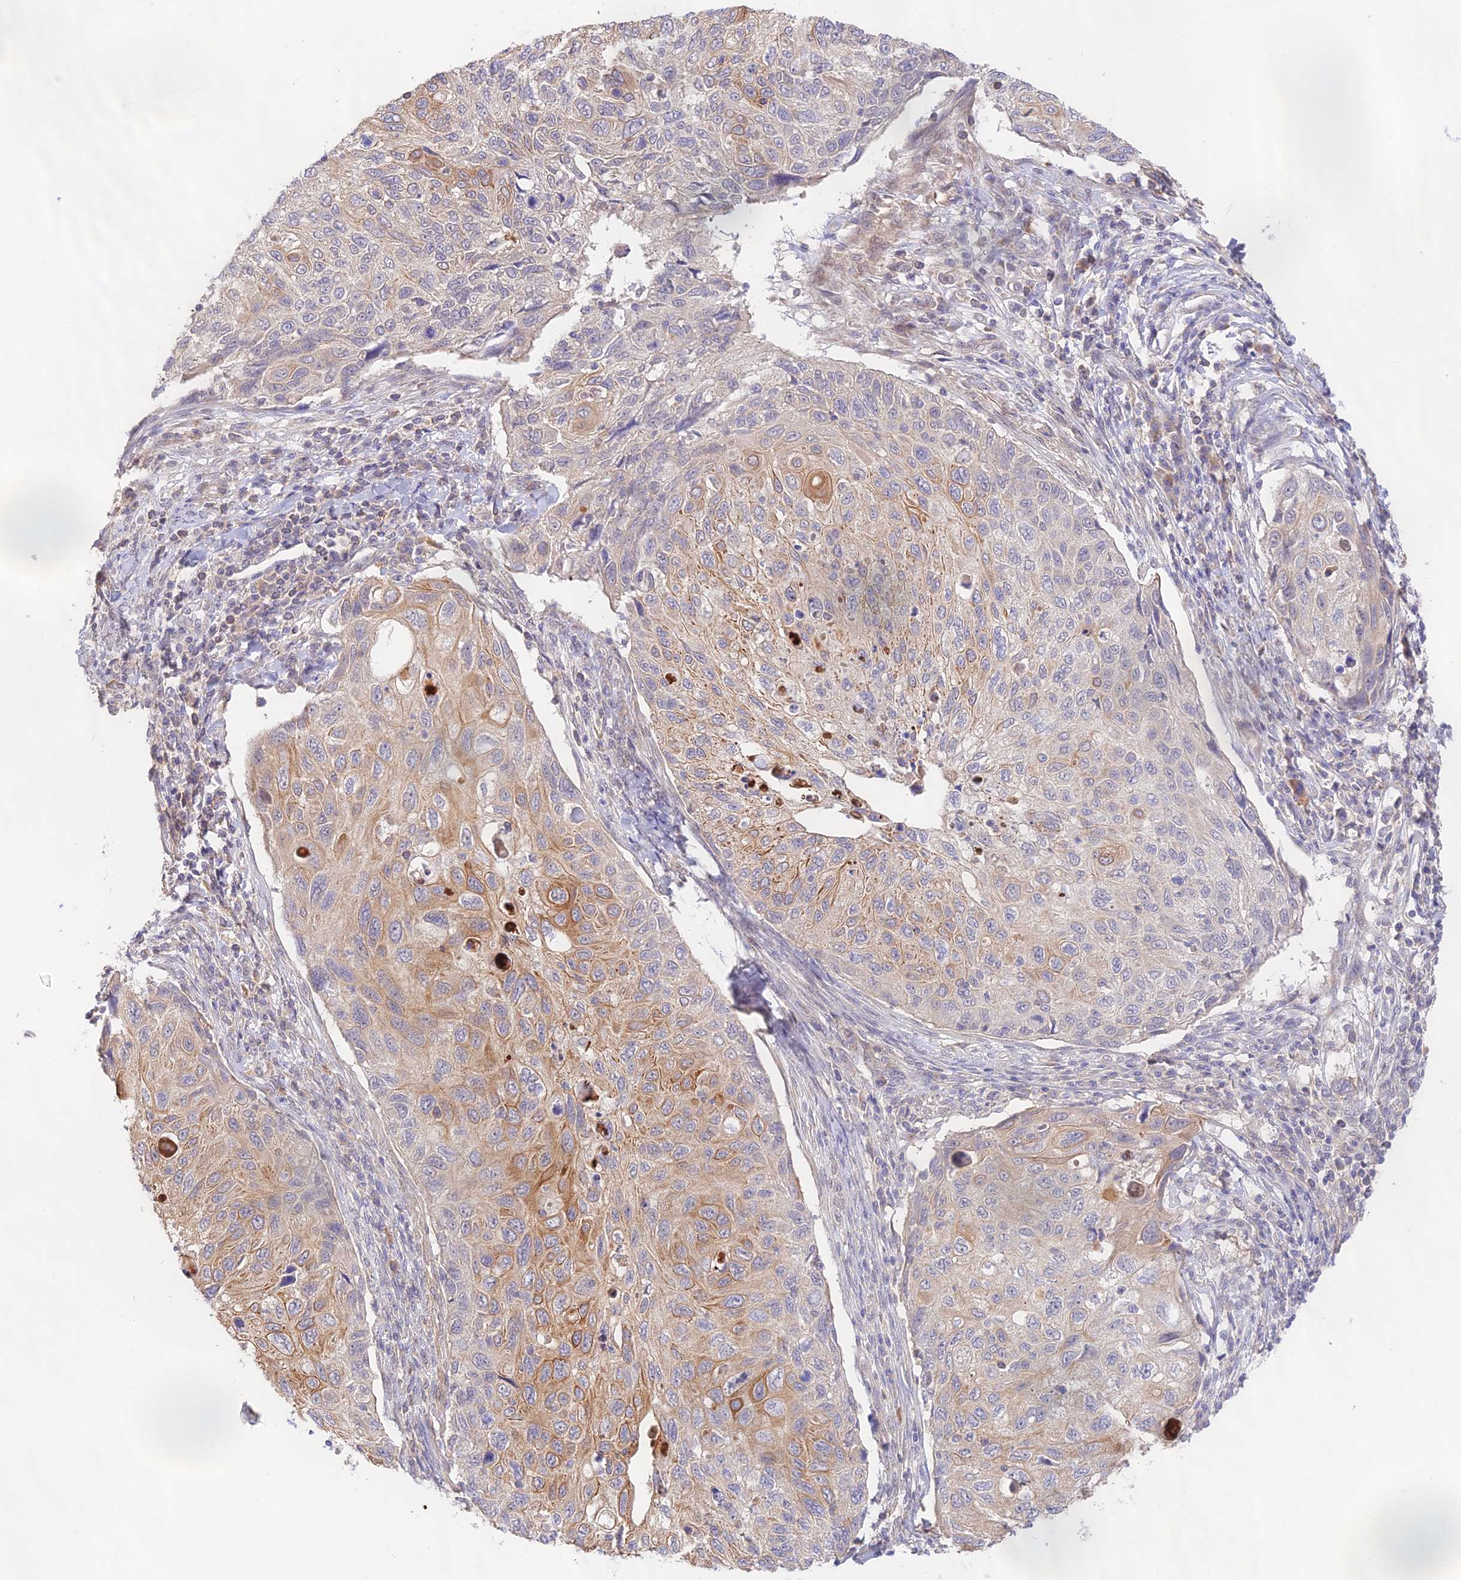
{"staining": {"intensity": "moderate", "quantity": "25%-75%", "location": "cytoplasmic/membranous"}, "tissue": "cervical cancer", "cell_type": "Tumor cells", "image_type": "cancer", "snomed": [{"axis": "morphology", "description": "Squamous cell carcinoma, NOS"}, {"axis": "topography", "description": "Cervix"}], "caption": "This is a micrograph of immunohistochemistry (IHC) staining of squamous cell carcinoma (cervical), which shows moderate staining in the cytoplasmic/membranous of tumor cells.", "gene": "CAMSAP3", "patient": {"sex": "female", "age": 70}}